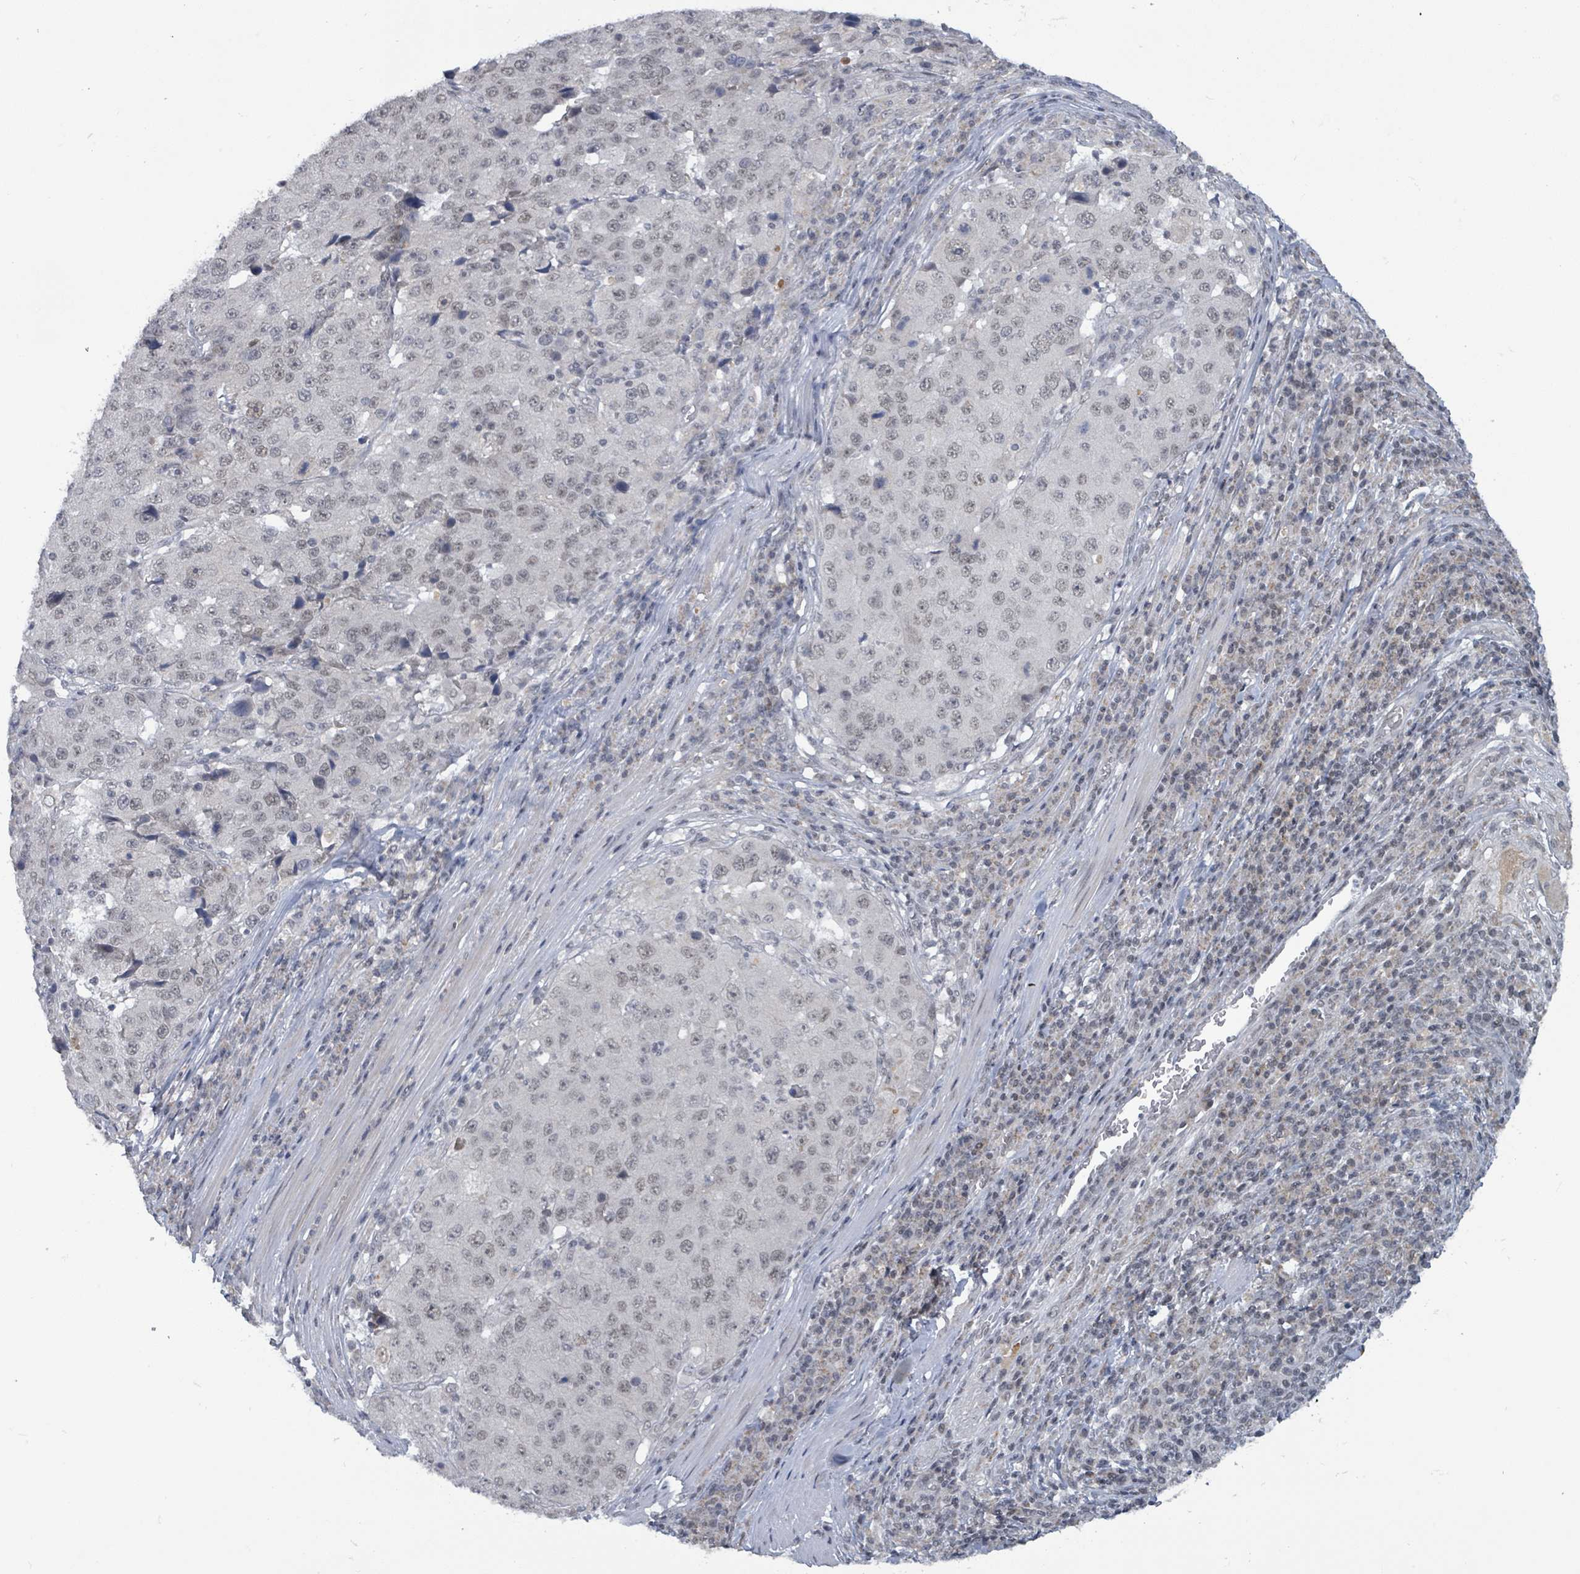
{"staining": {"intensity": "negative", "quantity": "none", "location": "none"}, "tissue": "stomach cancer", "cell_type": "Tumor cells", "image_type": "cancer", "snomed": [{"axis": "morphology", "description": "Adenocarcinoma, NOS"}, {"axis": "topography", "description": "Stomach"}], "caption": "DAB immunohistochemical staining of stomach adenocarcinoma shows no significant positivity in tumor cells. (Brightfield microscopy of DAB immunohistochemistry at high magnification).", "gene": "BANP", "patient": {"sex": "male", "age": 71}}